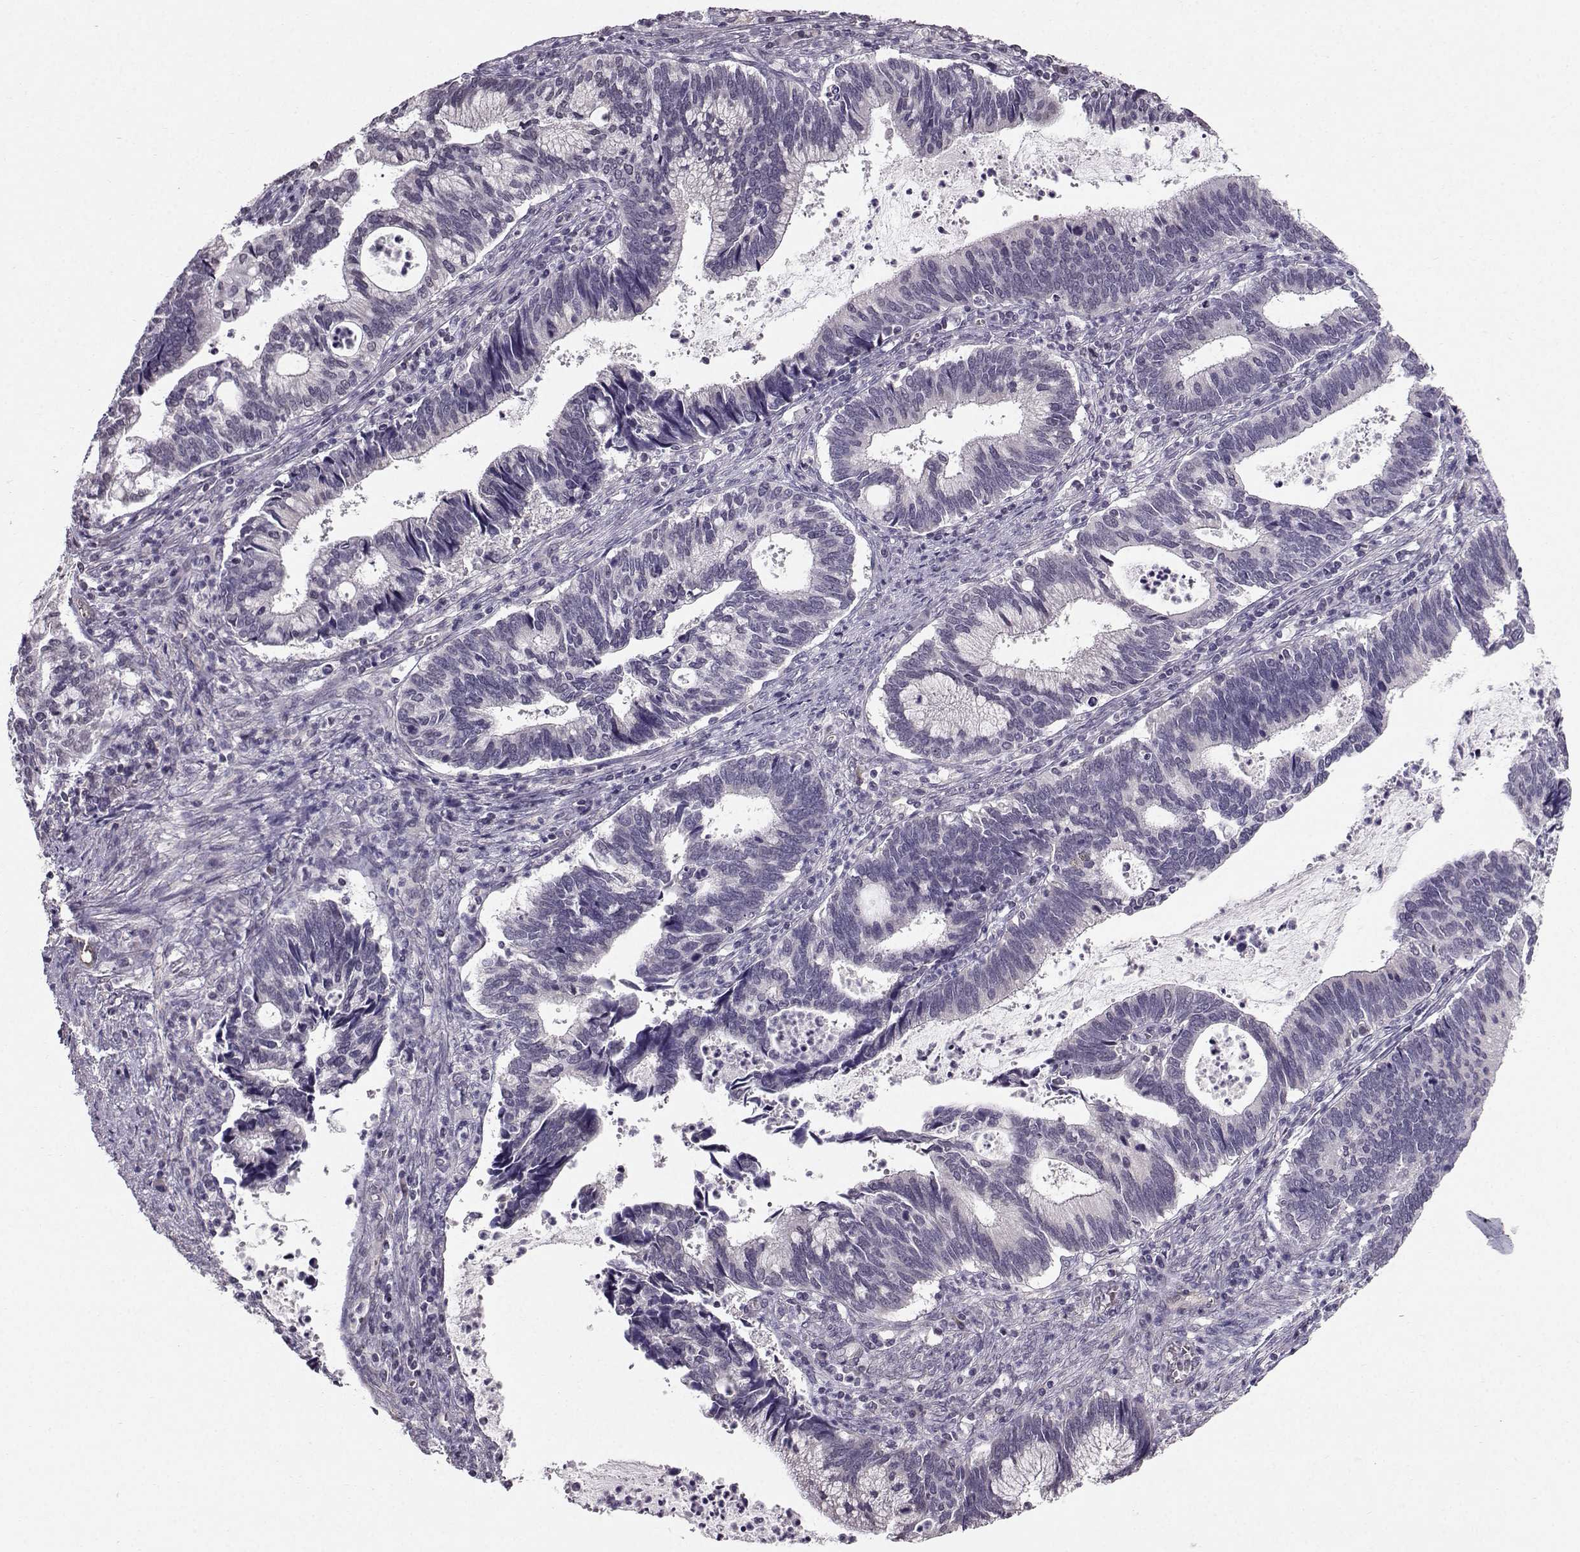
{"staining": {"intensity": "negative", "quantity": "none", "location": "none"}, "tissue": "cervical cancer", "cell_type": "Tumor cells", "image_type": "cancer", "snomed": [{"axis": "morphology", "description": "Adenocarcinoma, NOS"}, {"axis": "topography", "description": "Cervix"}], "caption": "Cervical cancer (adenocarcinoma) was stained to show a protein in brown. There is no significant positivity in tumor cells. The staining was performed using DAB to visualize the protein expression in brown, while the nuclei were stained in blue with hematoxylin (Magnification: 20x).", "gene": "TSPYL5", "patient": {"sex": "female", "age": 42}}